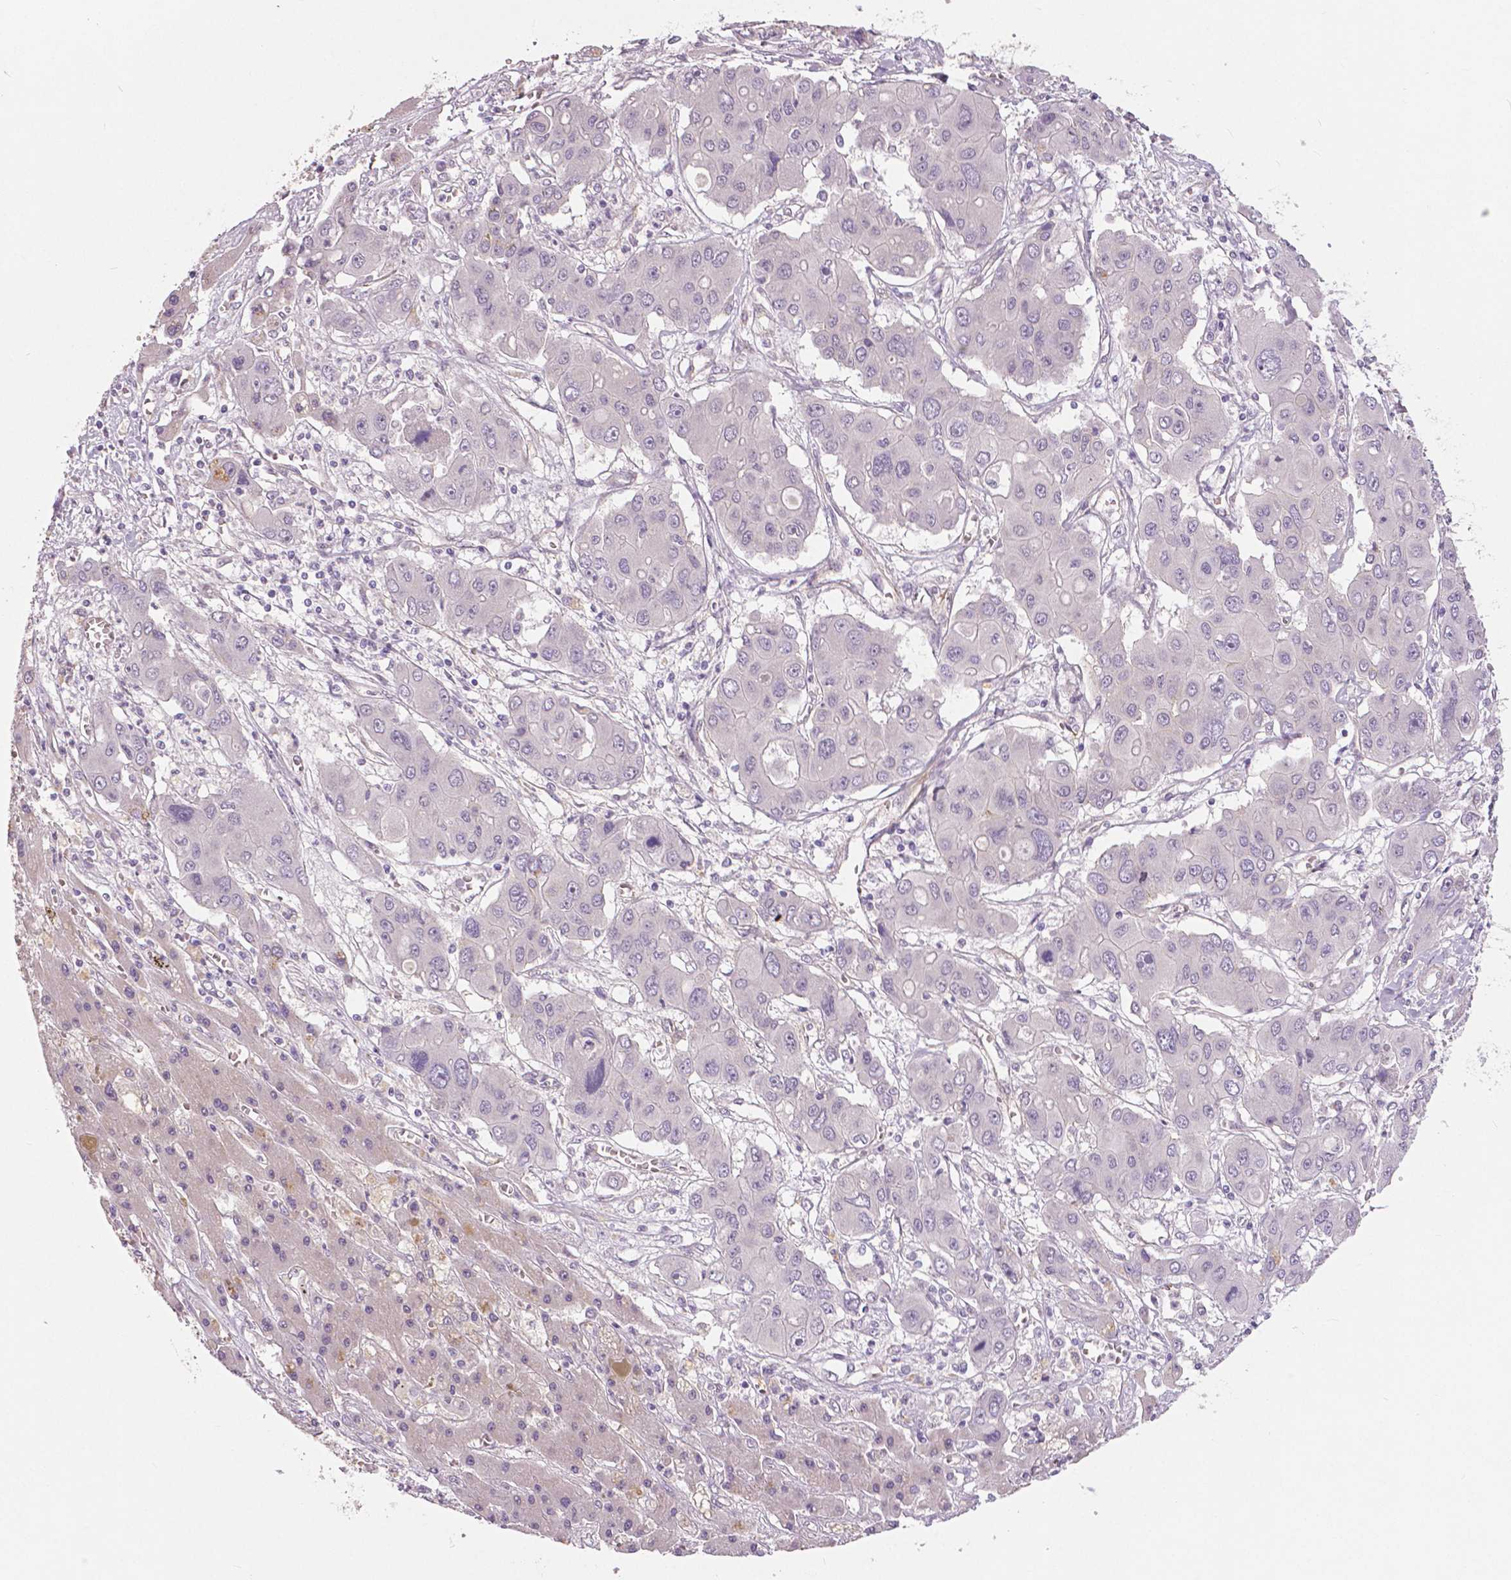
{"staining": {"intensity": "negative", "quantity": "none", "location": "none"}, "tissue": "liver cancer", "cell_type": "Tumor cells", "image_type": "cancer", "snomed": [{"axis": "morphology", "description": "Cholangiocarcinoma"}, {"axis": "topography", "description": "Liver"}], "caption": "The IHC photomicrograph has no significant expression in tumor cells of cholangiocarcinoma (liver) tissue.", "gene": "FLT1", "patient": {"sex": "male", "age": 67}}